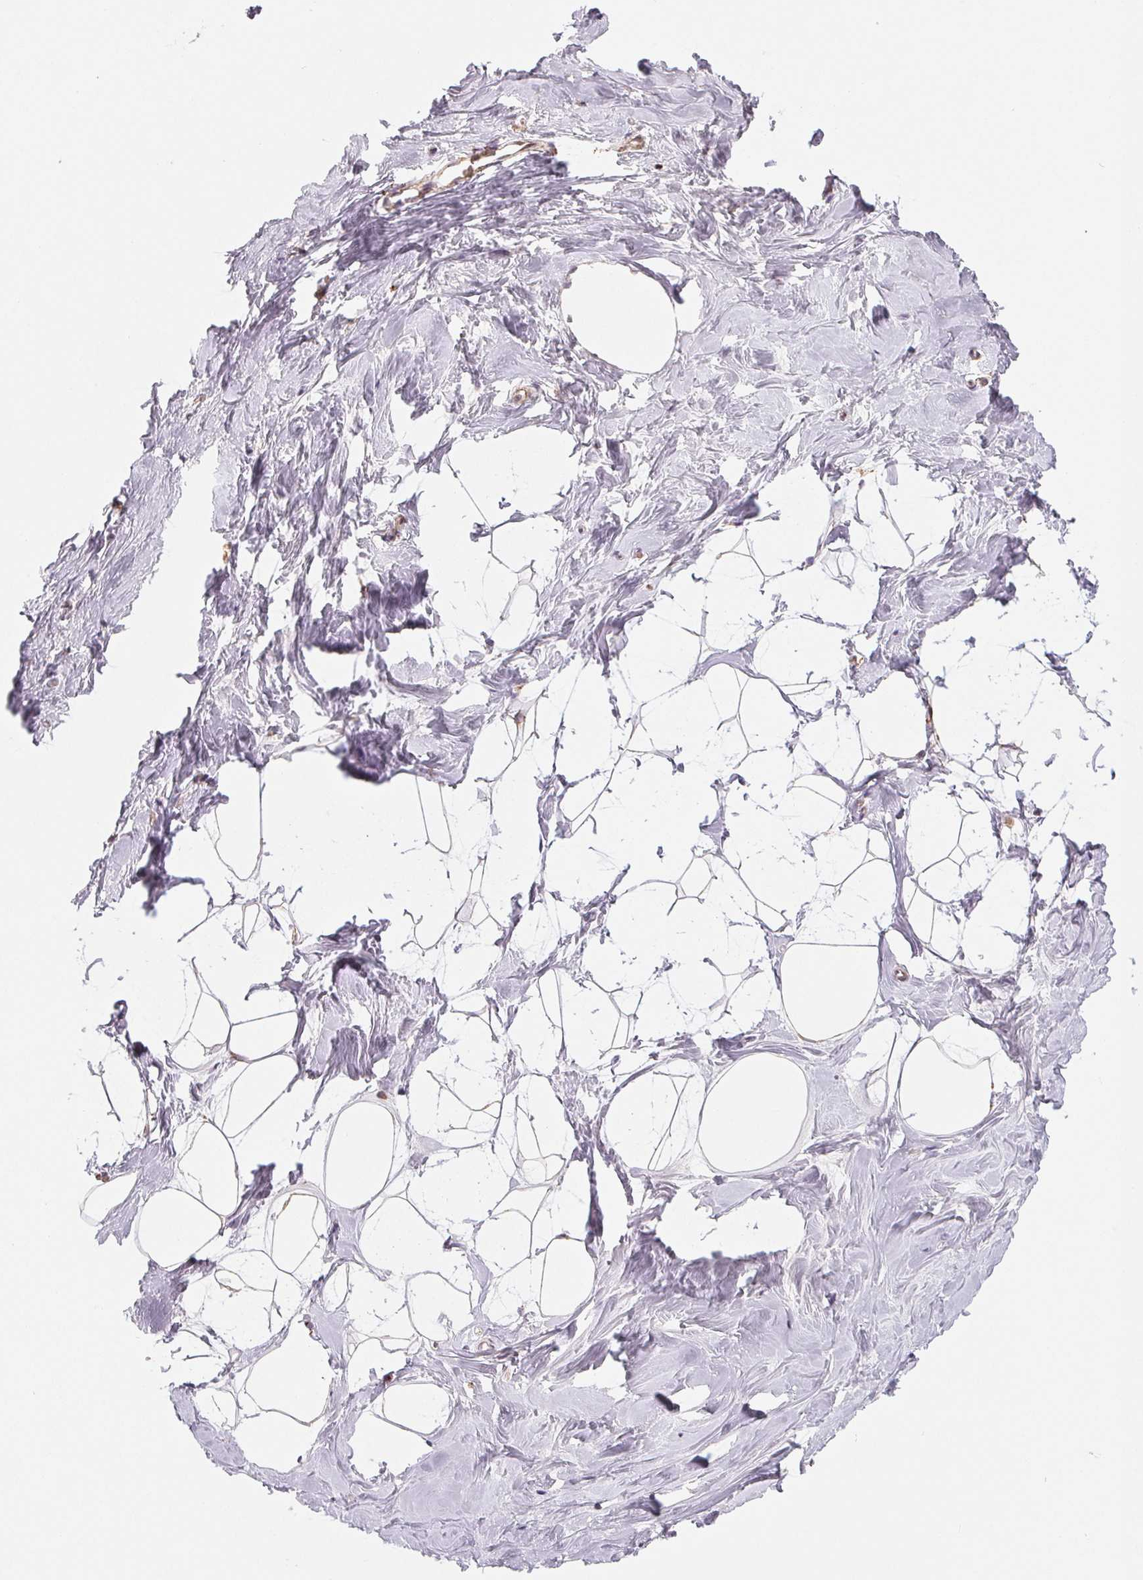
{"staining": {"intensity": "negative", "quantity": "none", "location": "none"}, "tissue": "breast", "cell_type": "Adipocytes", "image_type": "normal", "snomed": [{"axis": "morphology", "description": "Normal tissue, NOS"}, {"axis": "topography", "description": "Breast"}], "caption": "Micrograph shows no protein expression in adipocytes of unremarkable breast.", "gene": "HINT2", "patient": {"sex": "female", "age": 32}}